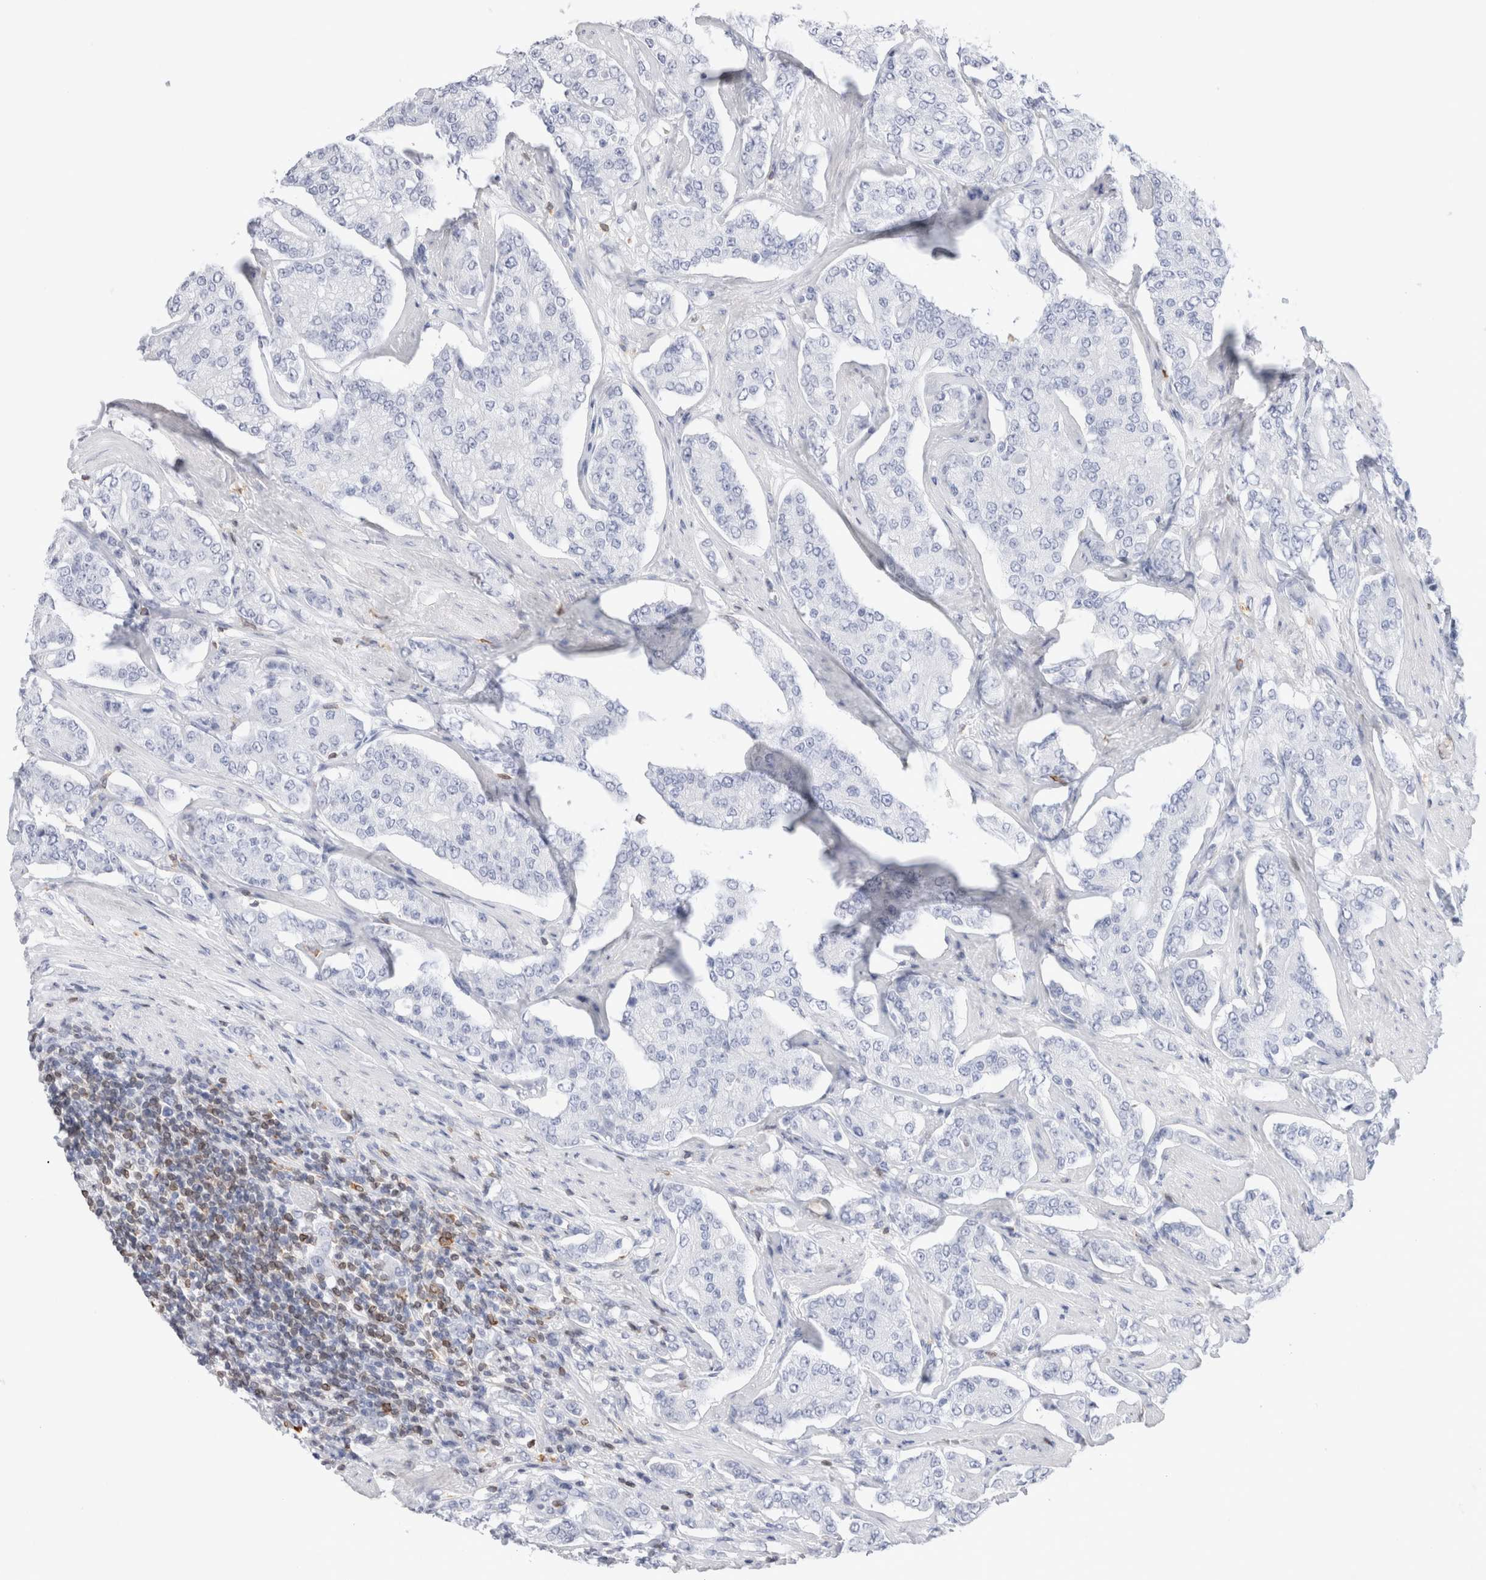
{"staining": {"intensity": "negative", "quantity": "none", "location": "none"}, "tissue": "prostate cancer", "cell_type": "Tumor cells", "image_type": "cancer", "snomed": [{"axis": "morphology", "description": "Adenocarcinoma, High grade"}, {"axis": "topography", "description": "Prostate"}], "caption": "A histopathology image of high-grade adenocarcinoma (prostate) stained for a protein demonstrates no brown staining in tumor cells. Nuclei are stained in blue.", "gene": "ALOX5AP", "patient": {"sex": "male", "age": 71}}